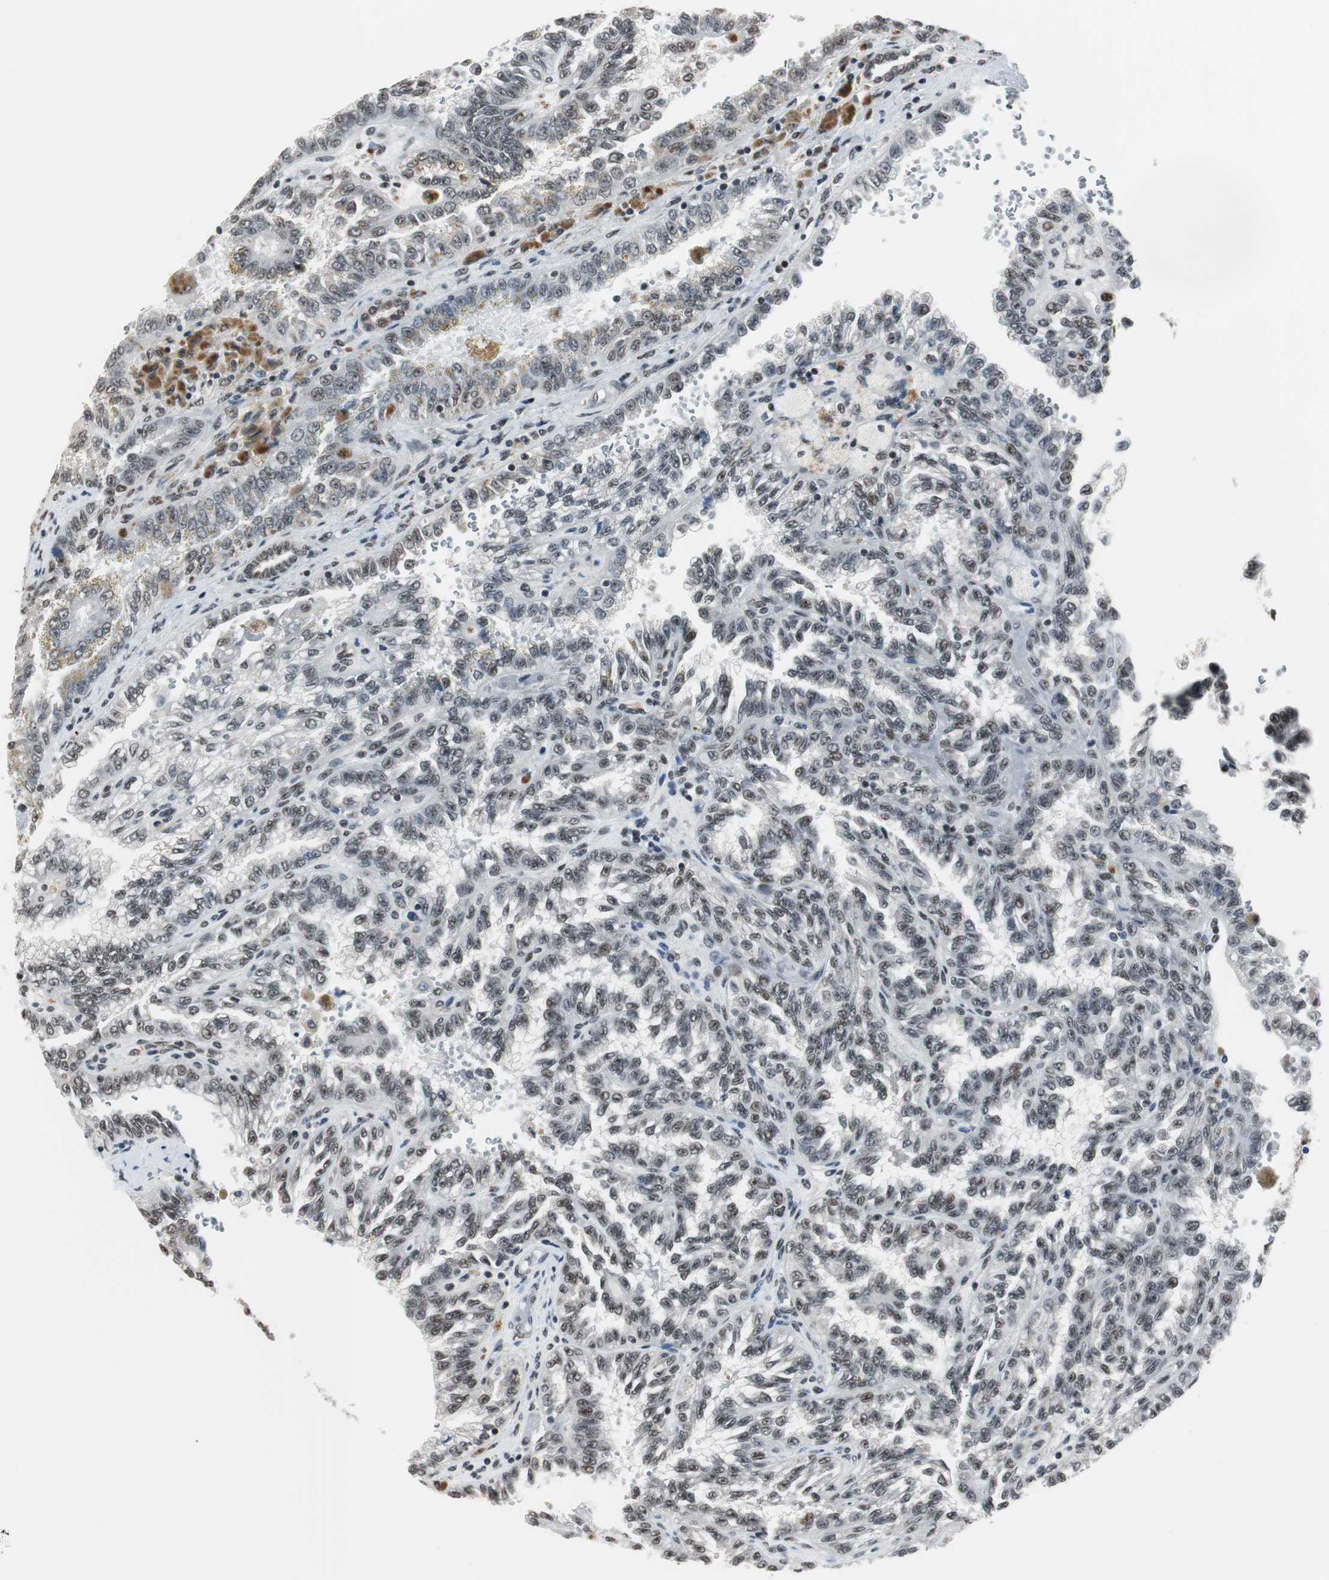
{"staining": {"intensity": "strong", "quantity": ">75%", "location": "nuclear"}, "tissue": "renal cancer", "cell_type": "Tumor cells", "image_type": "cancer", "snomed": [{"axis": "morphology", "description": "Inflammation, NOS"}, {"axis": "morphology", "description": "Adenocarcinoma, NOS"}, {"axis": "topography", "description": "Kidney"}], "caption": "Tumor cells exhibit strong nuclear expression in approximately >75% of cells in renal adenocarcinoma.", "gene": "CDK9", "patient": {"sex": "male", "age": 68}}